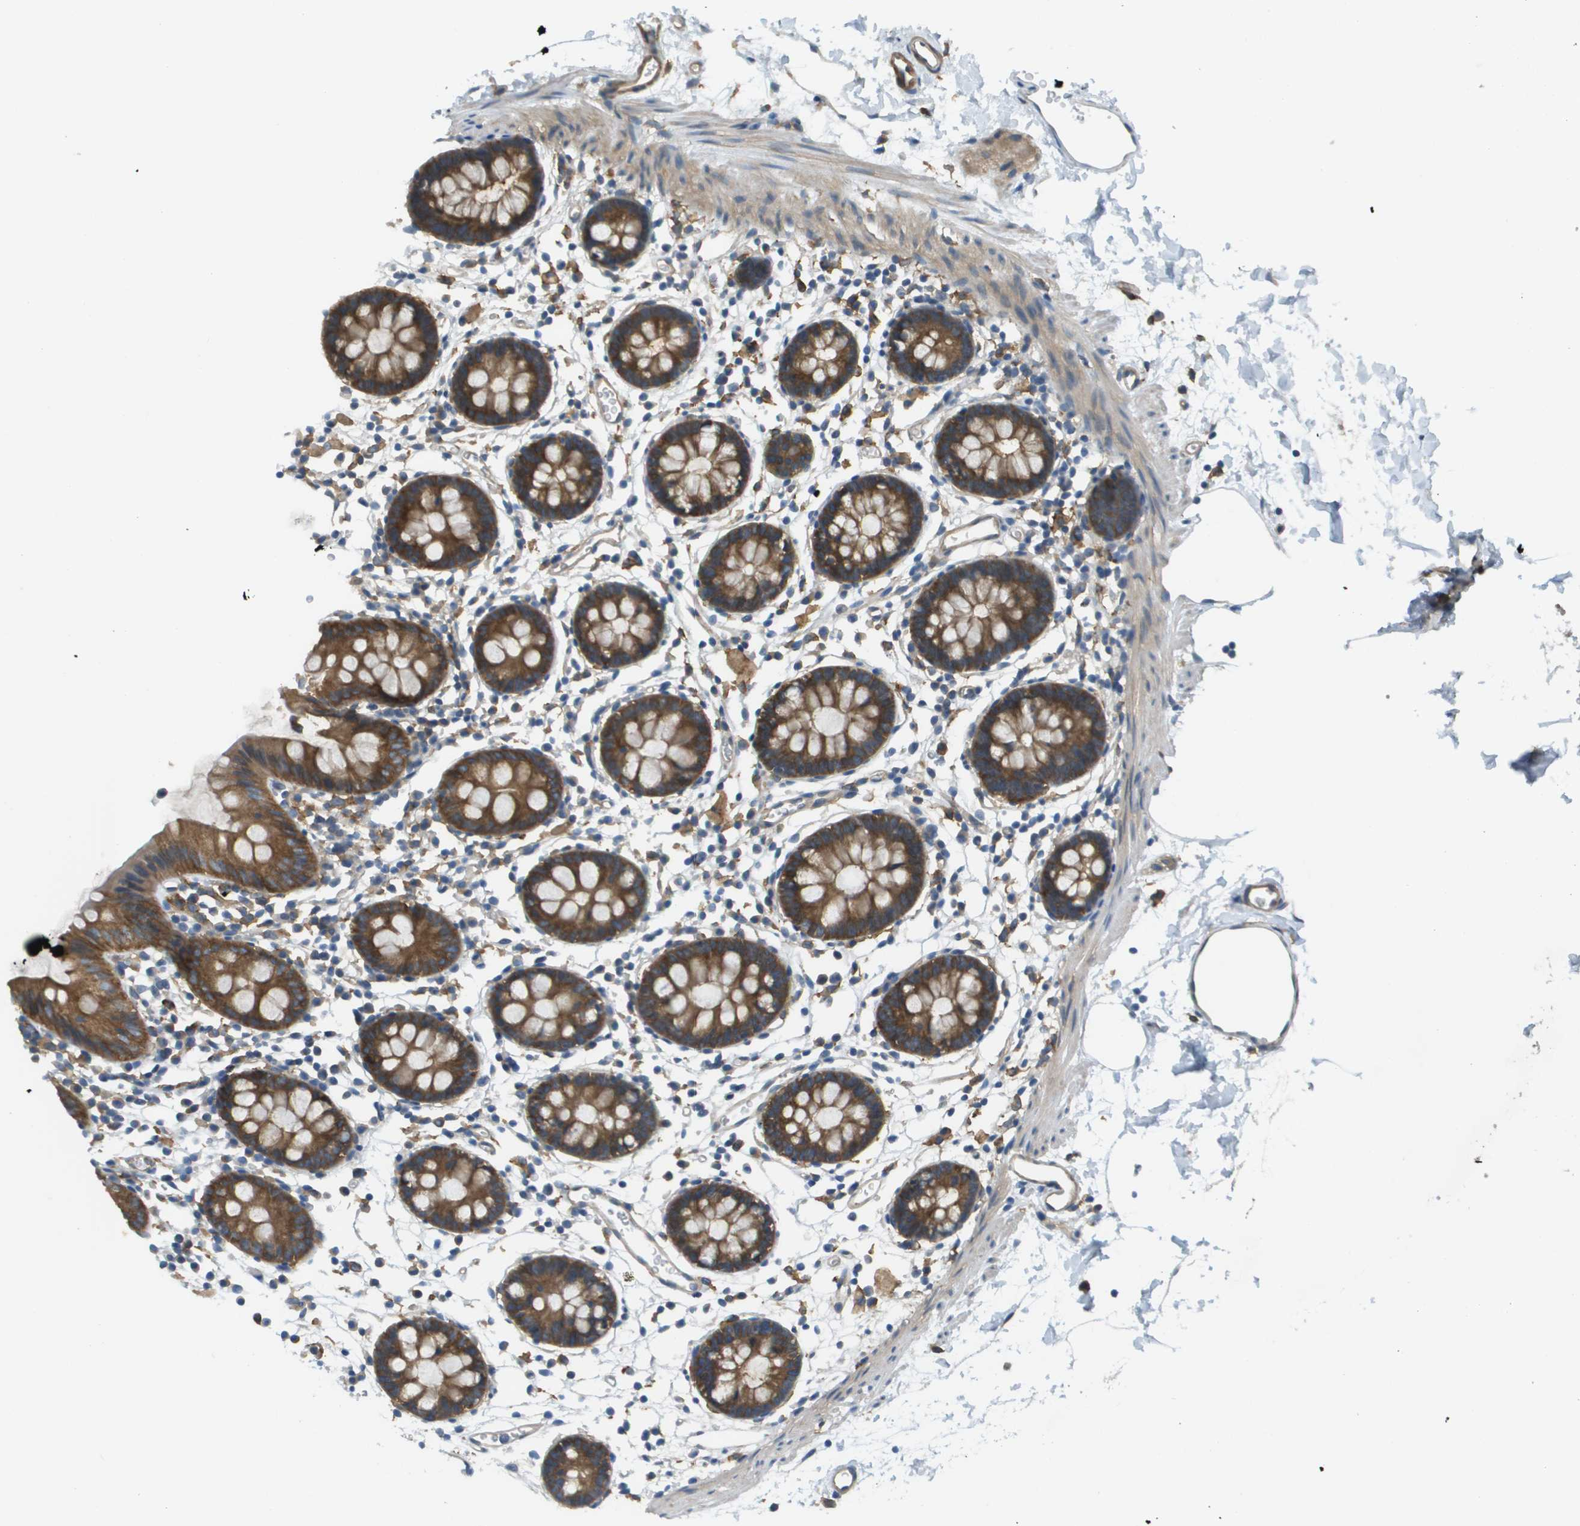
{"staining": {"intensity": "moderate", "quantity": "25%-75%", "location": "cytoplasmic/membranous"}, "tissue": "colon", "cell_type": "Endothelial cells", "image_type": "normal", "snomed": [{"axis": "morphology", "description": "Normal tissue, NOS"}, {"axis": "topography", "description": "Colon"}], "caption": "Immunohistochemical staining of unremarkable human colon demonstrates 25%-75% levels of moderate cytoplasmic/membranous protein staining in approximately 25%-75% of endothelial cells. (brown staining indicates protein expression, while blue staining denotes nuclei).", "gene": "CORO1B", "patient": {"sex": "male", "age": 14}}